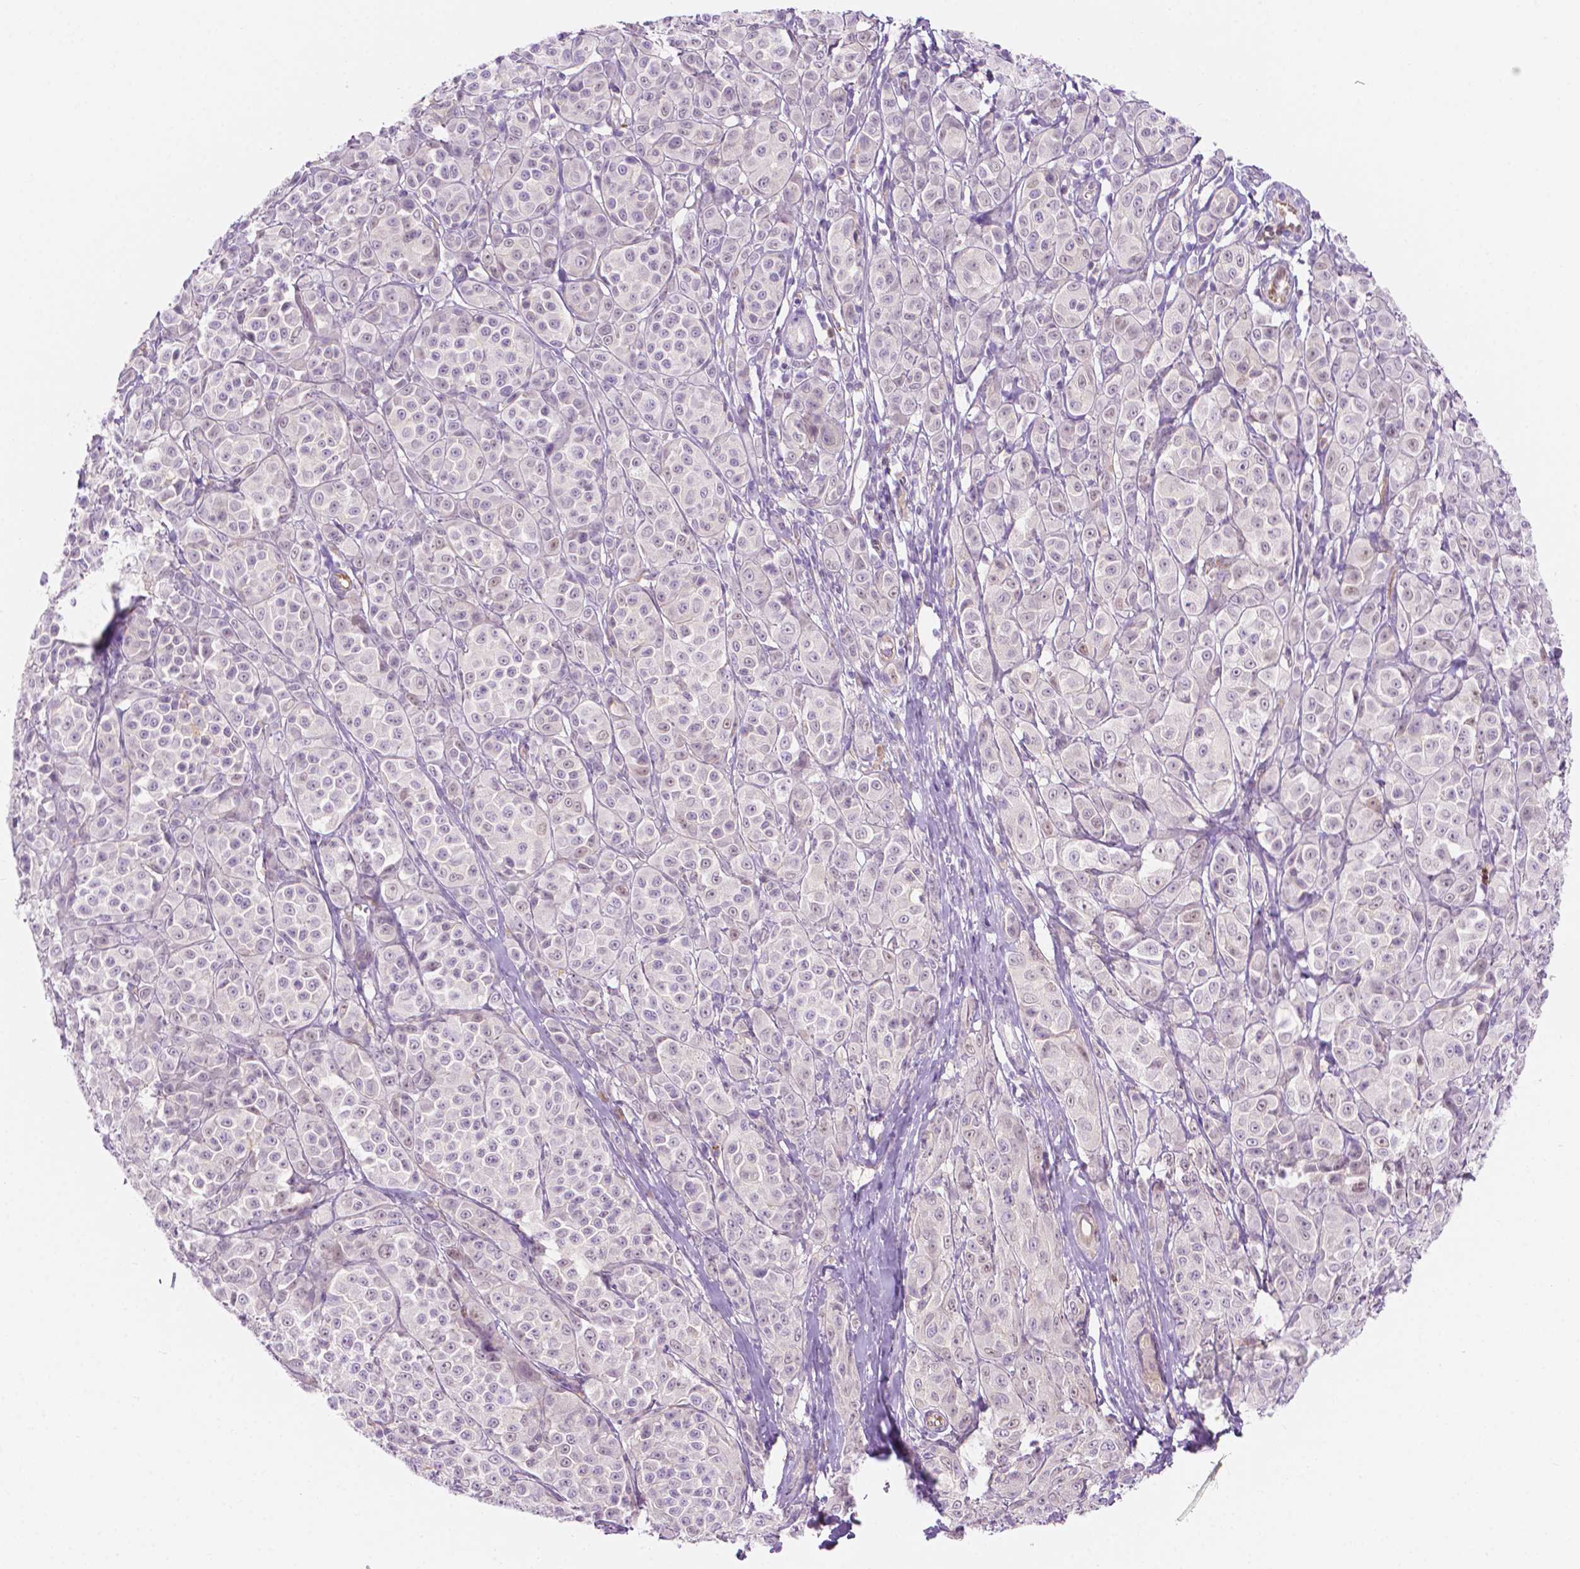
{"staining": {"intensity": "negative", "quantity": "none", "location": "none"}, "tissue": "melanoma", "cell_type": "Tumor cells", "image_type": "cancer", "snomed": [{"axis": "morphology", "description": "Malignant melanoma, NOS"}, {"axis": "topography", "description": "Skin"}], "caption": "Immunohistochemistry (IHC) photomicrograph of neoplastic tissue: melanoma stained with DAB reveals no significant protein staining in tumor cells. Nuclei are stained in blue.", "gene": "EPPK1", "patient": {"sex": "male", "age": 89}}